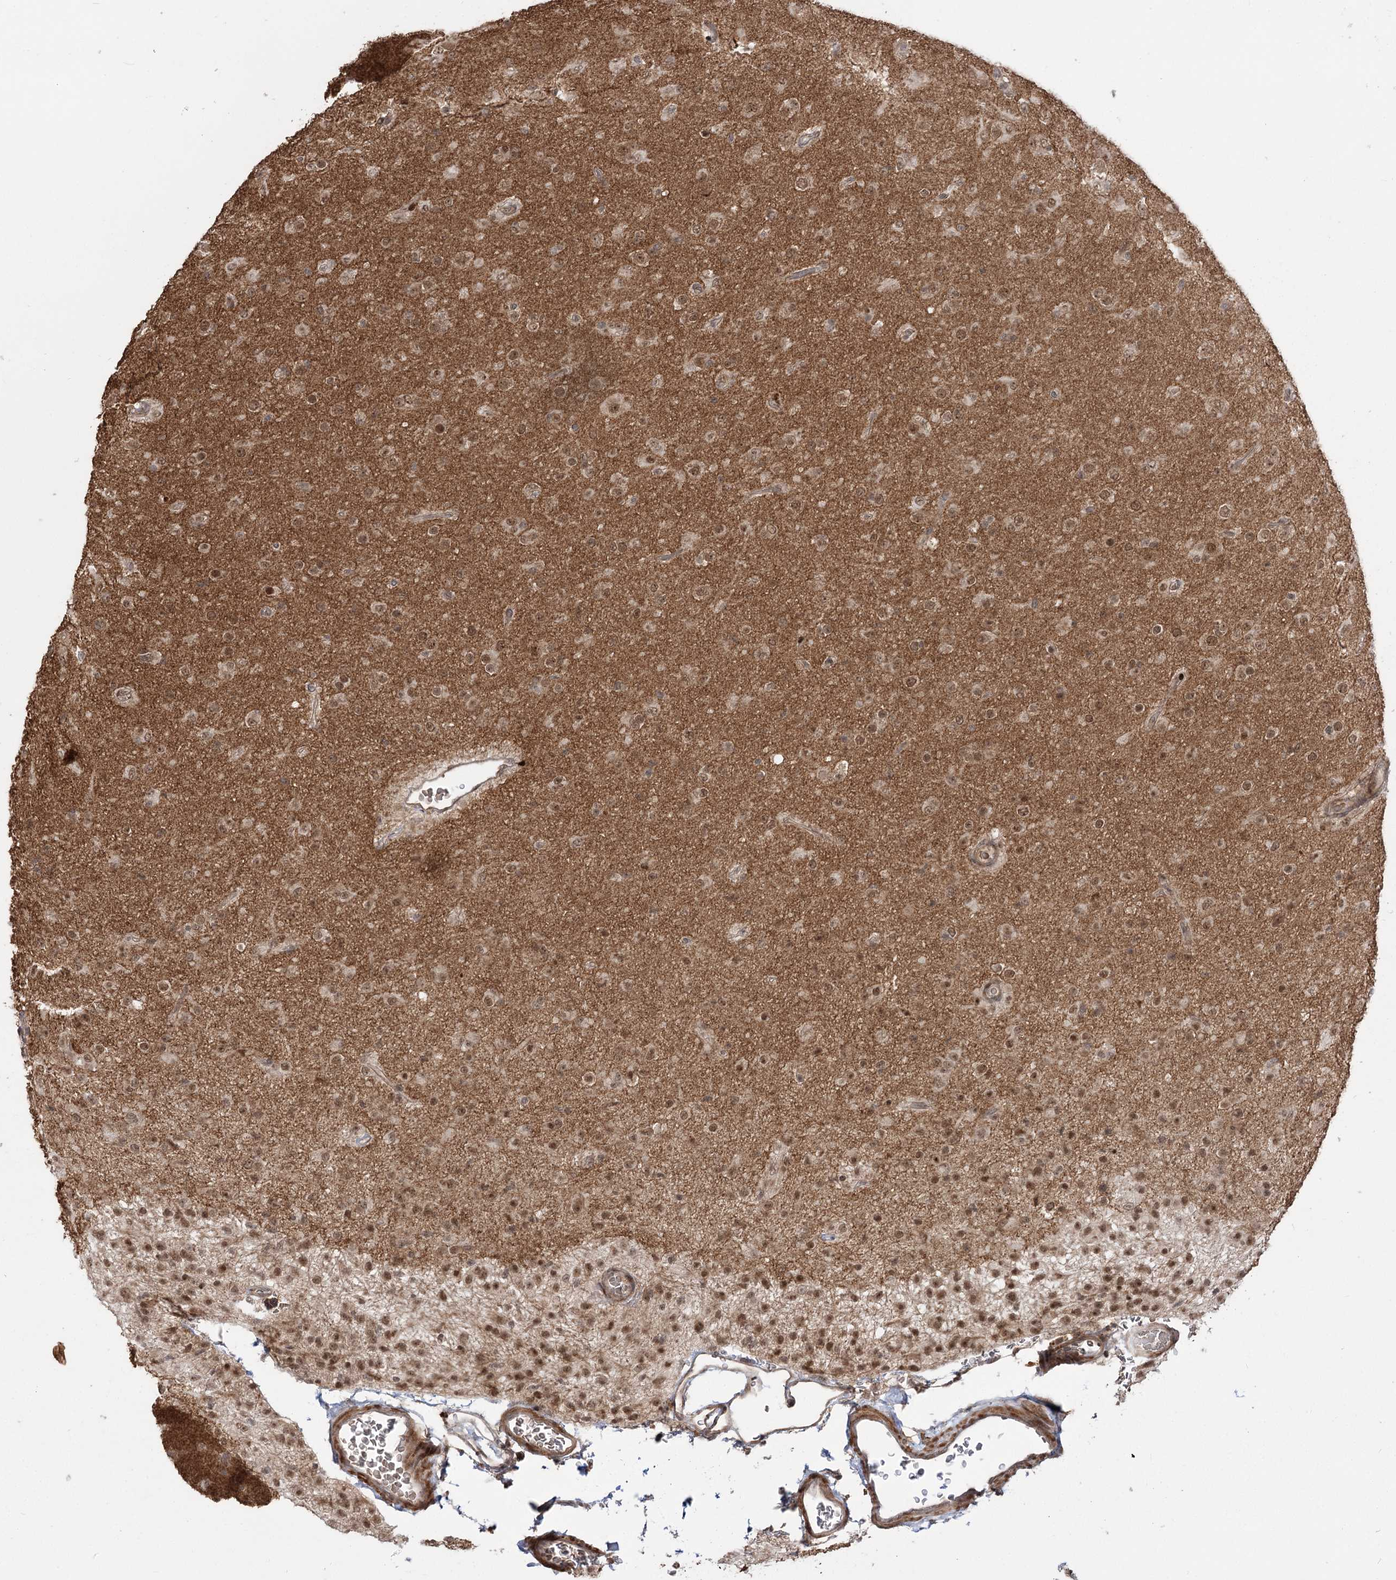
{"staining": {"intensity": "moderate", "quantity": ">75%", "location": "nuclear"}, "tissue": "glioma", "cell_type": "Tumor cells", "image_type": "cancer", "snomed": [{"axis": "morphology", "description": "Glioma, malignant, Low grade"}, {"axis": "topography", "description": "Brain"}], "caption": "Malignant glioma (low-grade) was stained to show a protein in brown. There is medium levels of moderate nuclear staining in approximately >75% of tumor cells.", "gene": "HELQ", "patient": {"sex": "male", "age": 65}}